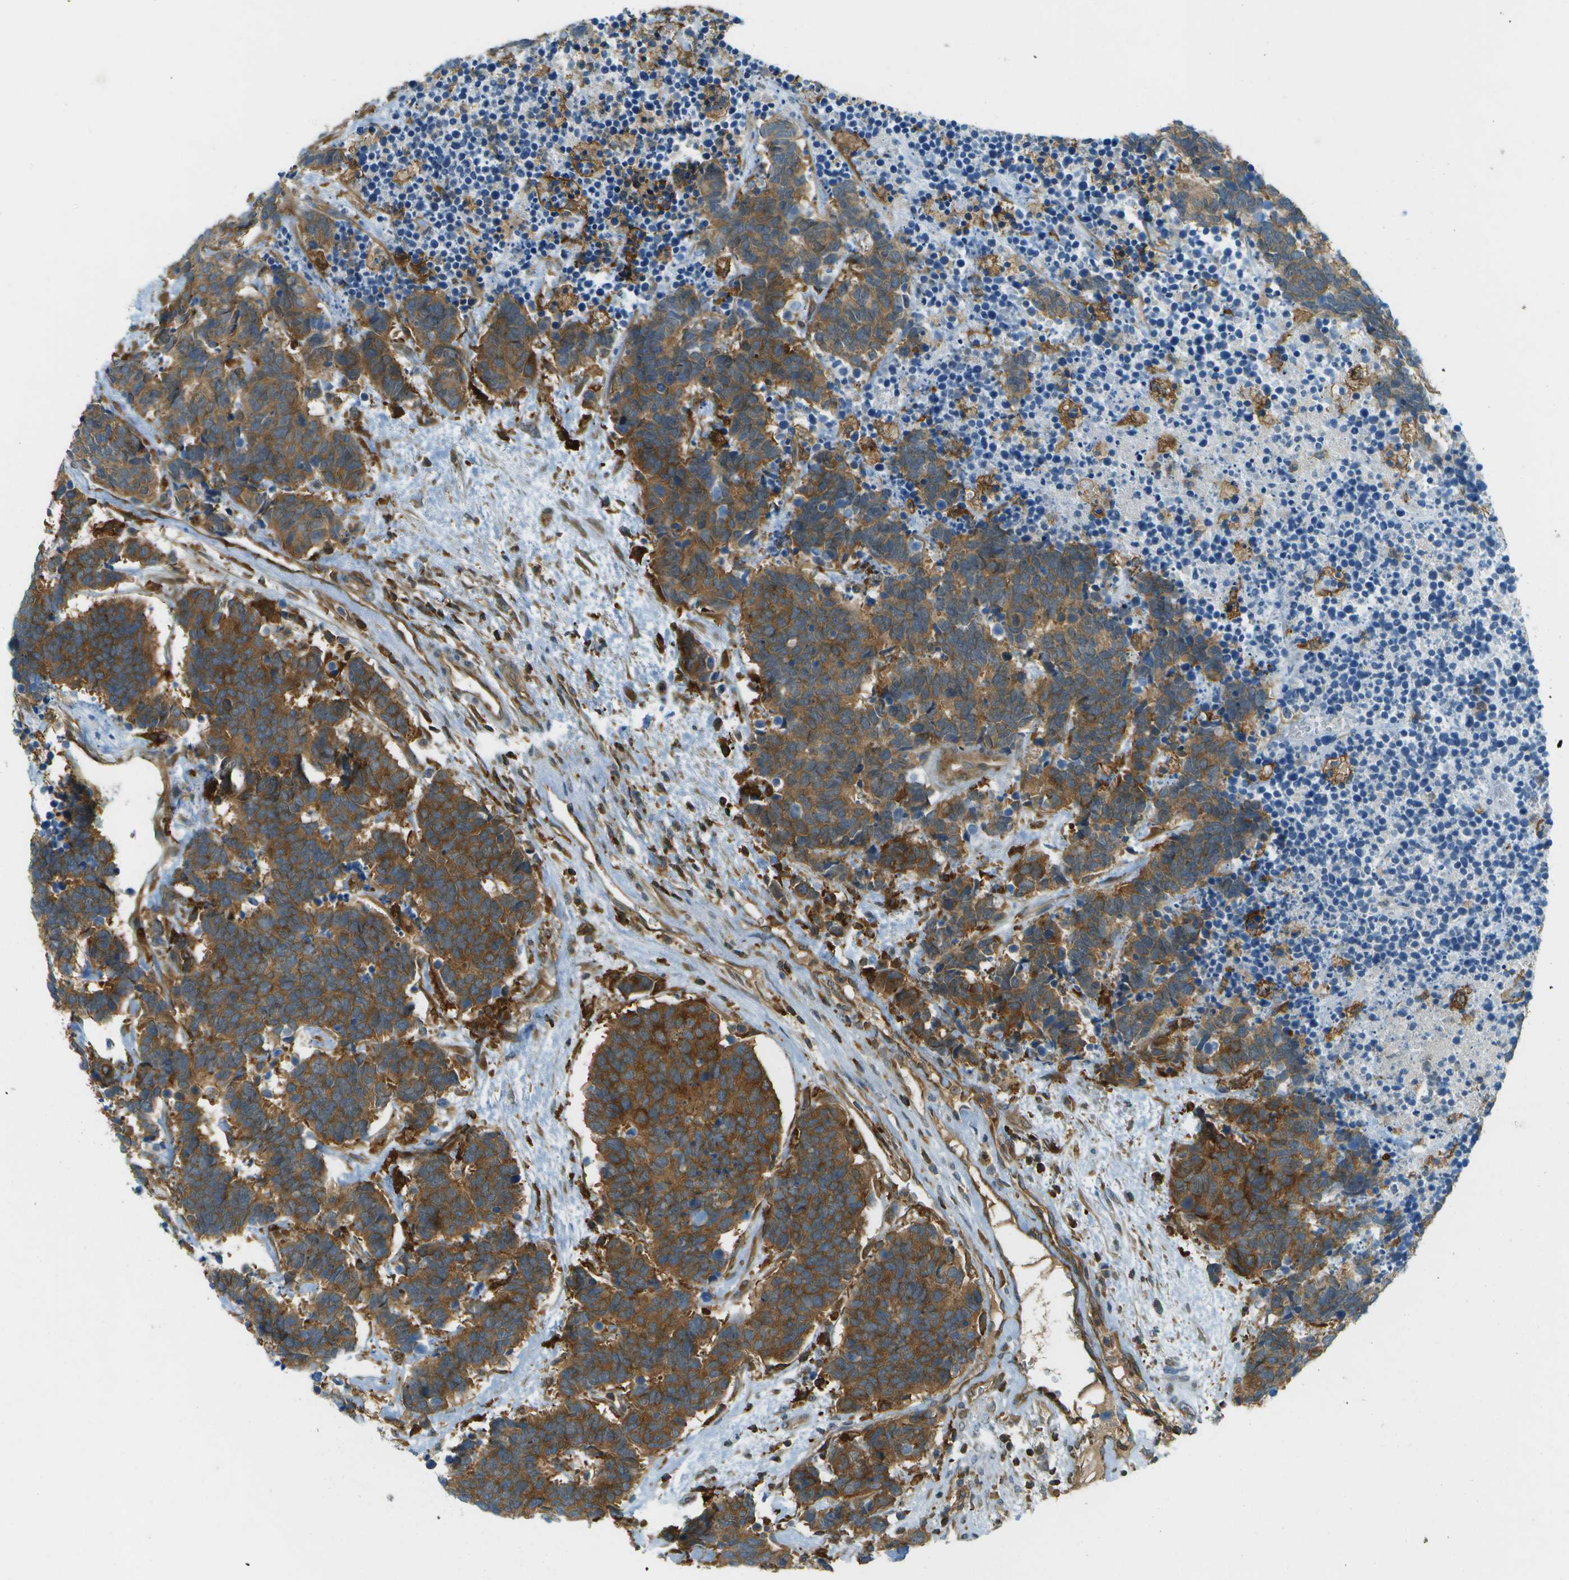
{"staining": {"intensity": "moderate", "quantity": ">75%", "location": "cytoplasmic/membranous"}, "tissue": "carcinoid", "cell_type": "Tumor cells", "image_type": "cancer", "snomed": [{"axis": "morphology", "description": "Carcinoma, NOS"}, {"axis": "morphology", "description": "Carcinoid, malignant, NOS"}, {"axis": "topography", "description": "Urinary bladder"}], "caption": "High-magnification brightfield microscopy of carcinoid stained with DAB (brown) and counterstained with hematoxylin (blue). tumor cells exhibit moderate cytoplasmic/membranous expression is appreciated in approximately>75% of cells. (DAB (3,3'-diaminobenzidine) = brown stain, brightfield microscopy at high magnification).", "gene": "TMTC1", "patient": {"sex": "male", "age": 57}}